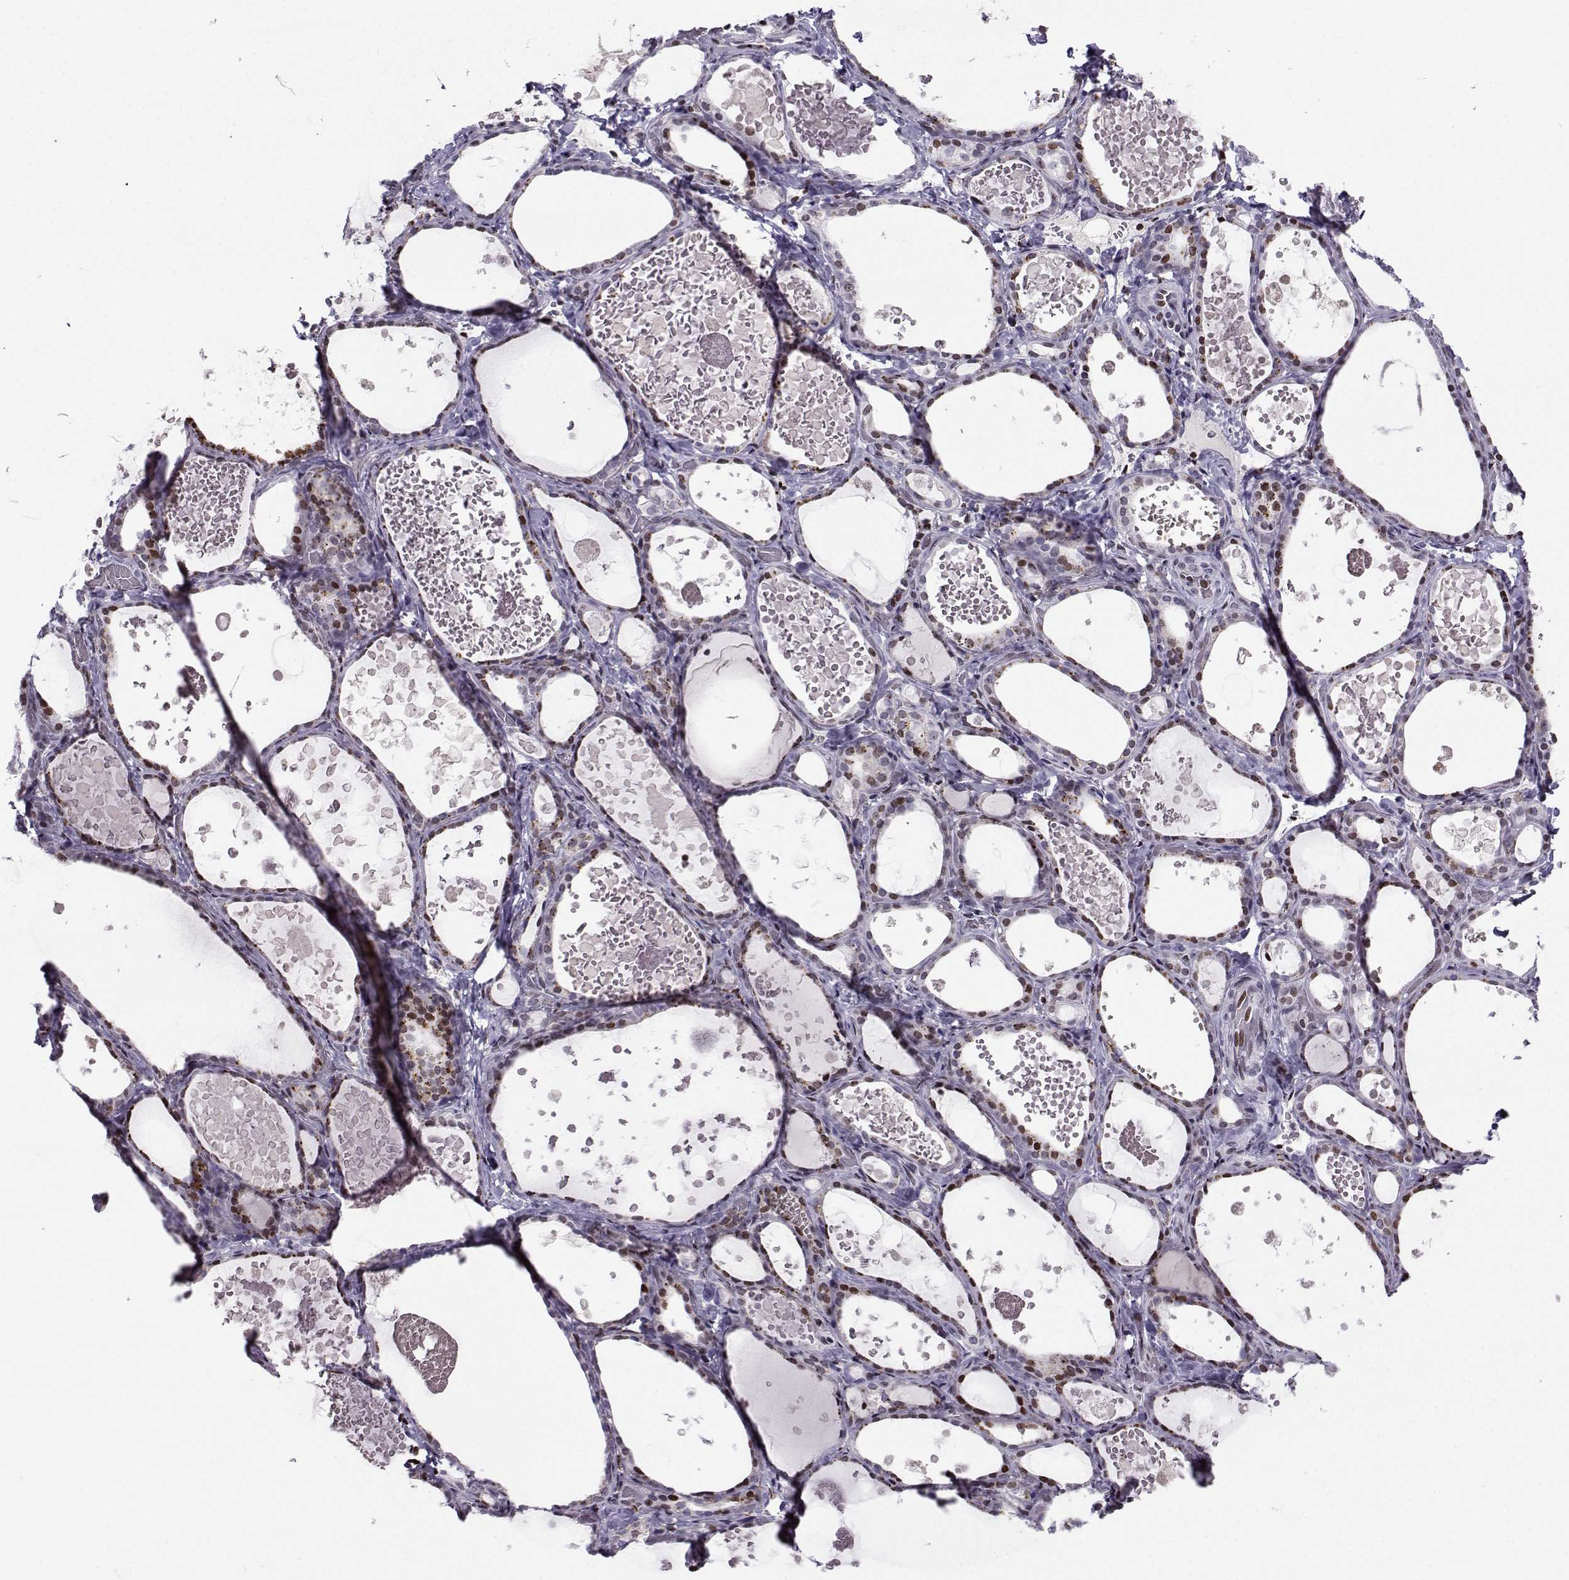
{"staining": {"intensity": "strong", "quantity": "<25%", "location": "nuclear"}, "tissue": "thyroid gland", "cell_type": "Glandular cells", "image_type": "normal", "snomed": [{"axis": "morphology", "description": "Normal tissue, NOS"}, {"axis": "topography", "description": "Thyroid gland"}], "caption": "Benign thyroid gland reveals strong nuclear staining in approximately <25% of glandular cells, visualized by immunohistochemistry.", "gene": "ZNF19", "patient": {"sex": "female", "age": 56}}